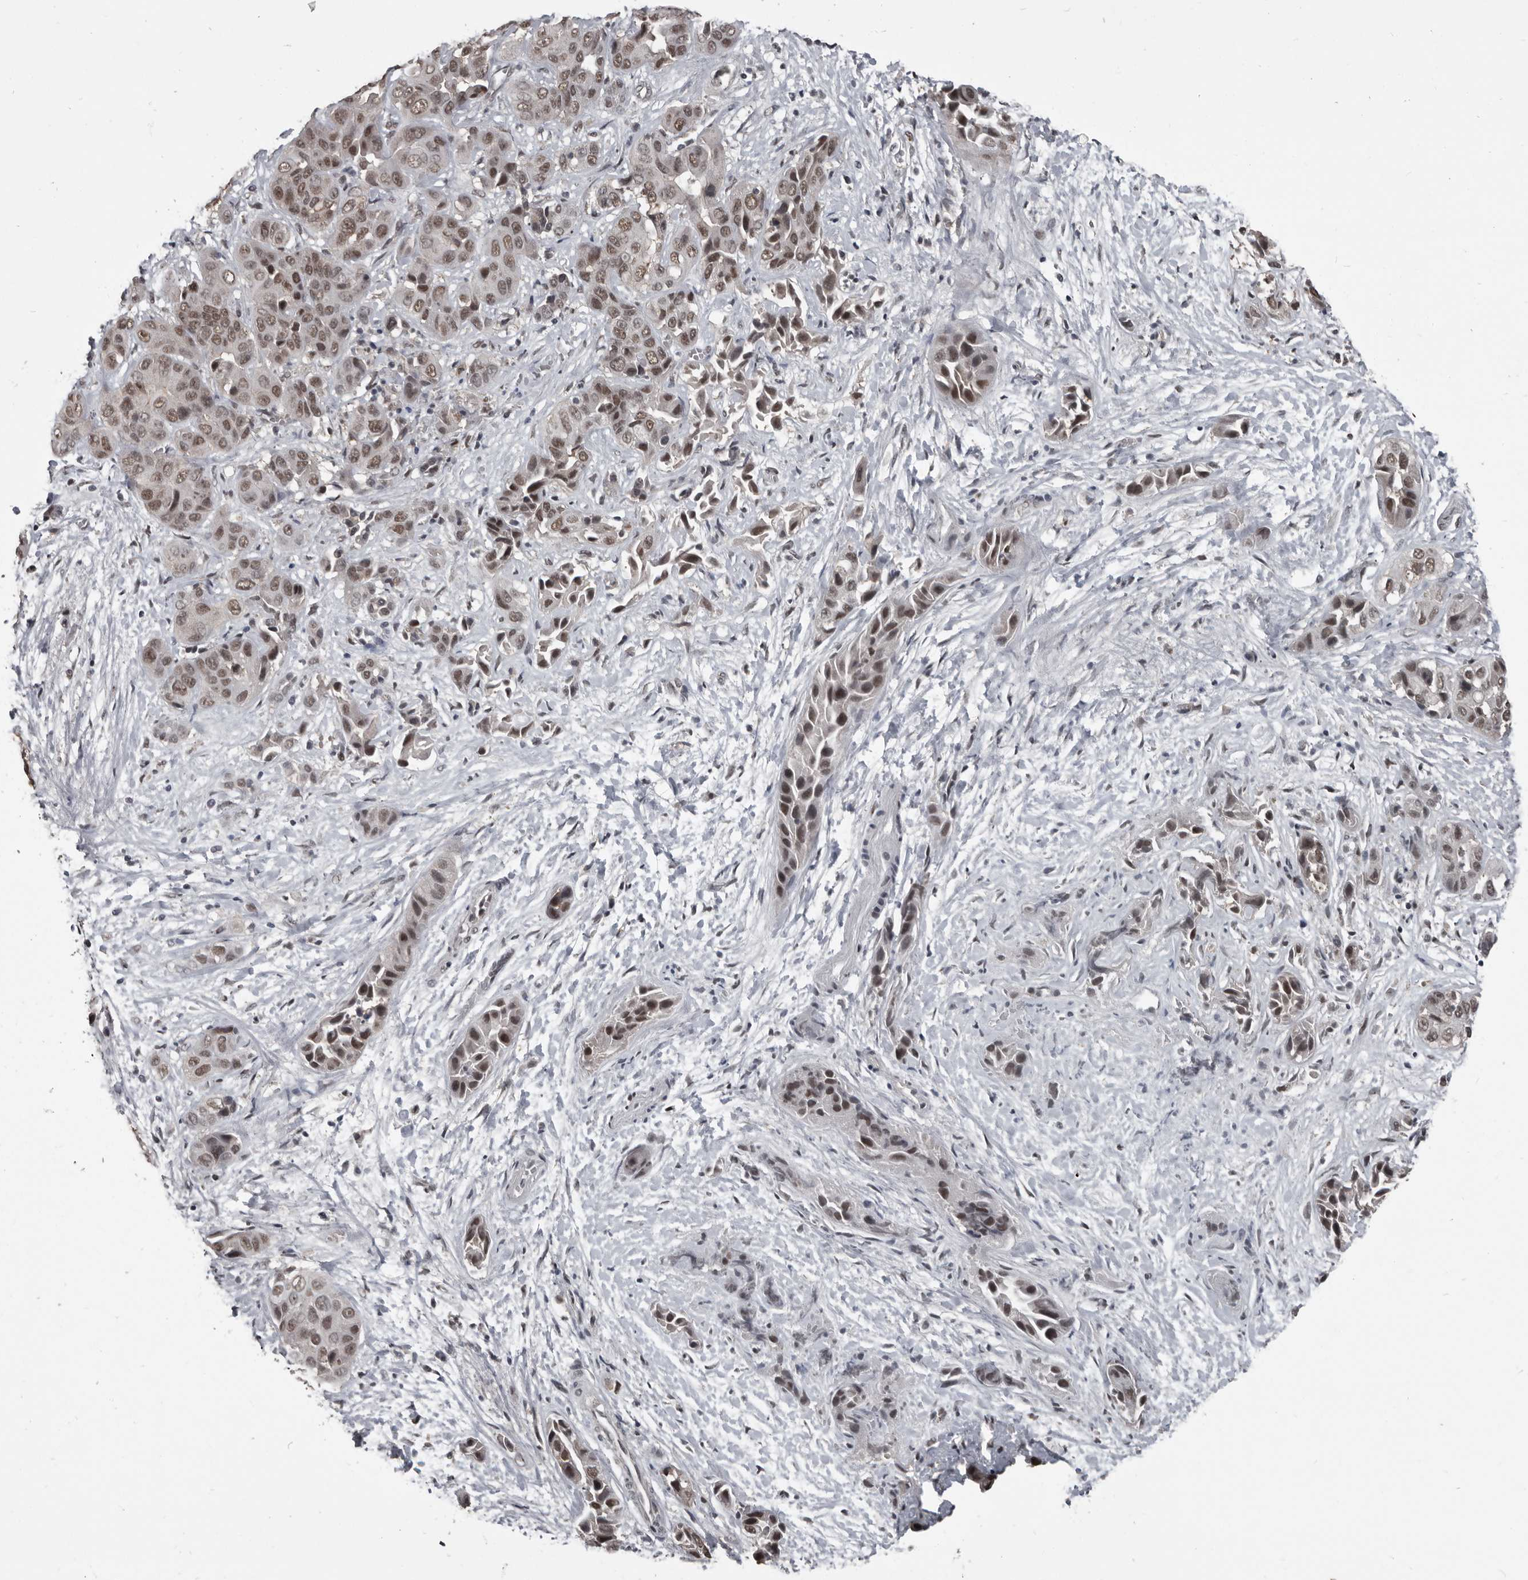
{"staining": {"intensity": "moderate", "quantity": ">75%", "location": "nuclear"}, "tissue": "liver cancer", "cell_type": "Tumor cells", "image_type": "cancer", "snomed": [{"axis": "morphology", "description": "Cholangiocarcinoma"}, {"axis": "topography", "description": "Liver"}], "caption": "The immunohistochemical stain highlights moderate nuclear positivity in tumor cells of liver cancer tissue. (DAB (3,3'-diaminobenzidine) IHC, brown staining for protein, blue staining for nuclei).", "gene": "CHD1L", "patient": {"sex": "female", "age": 52}}